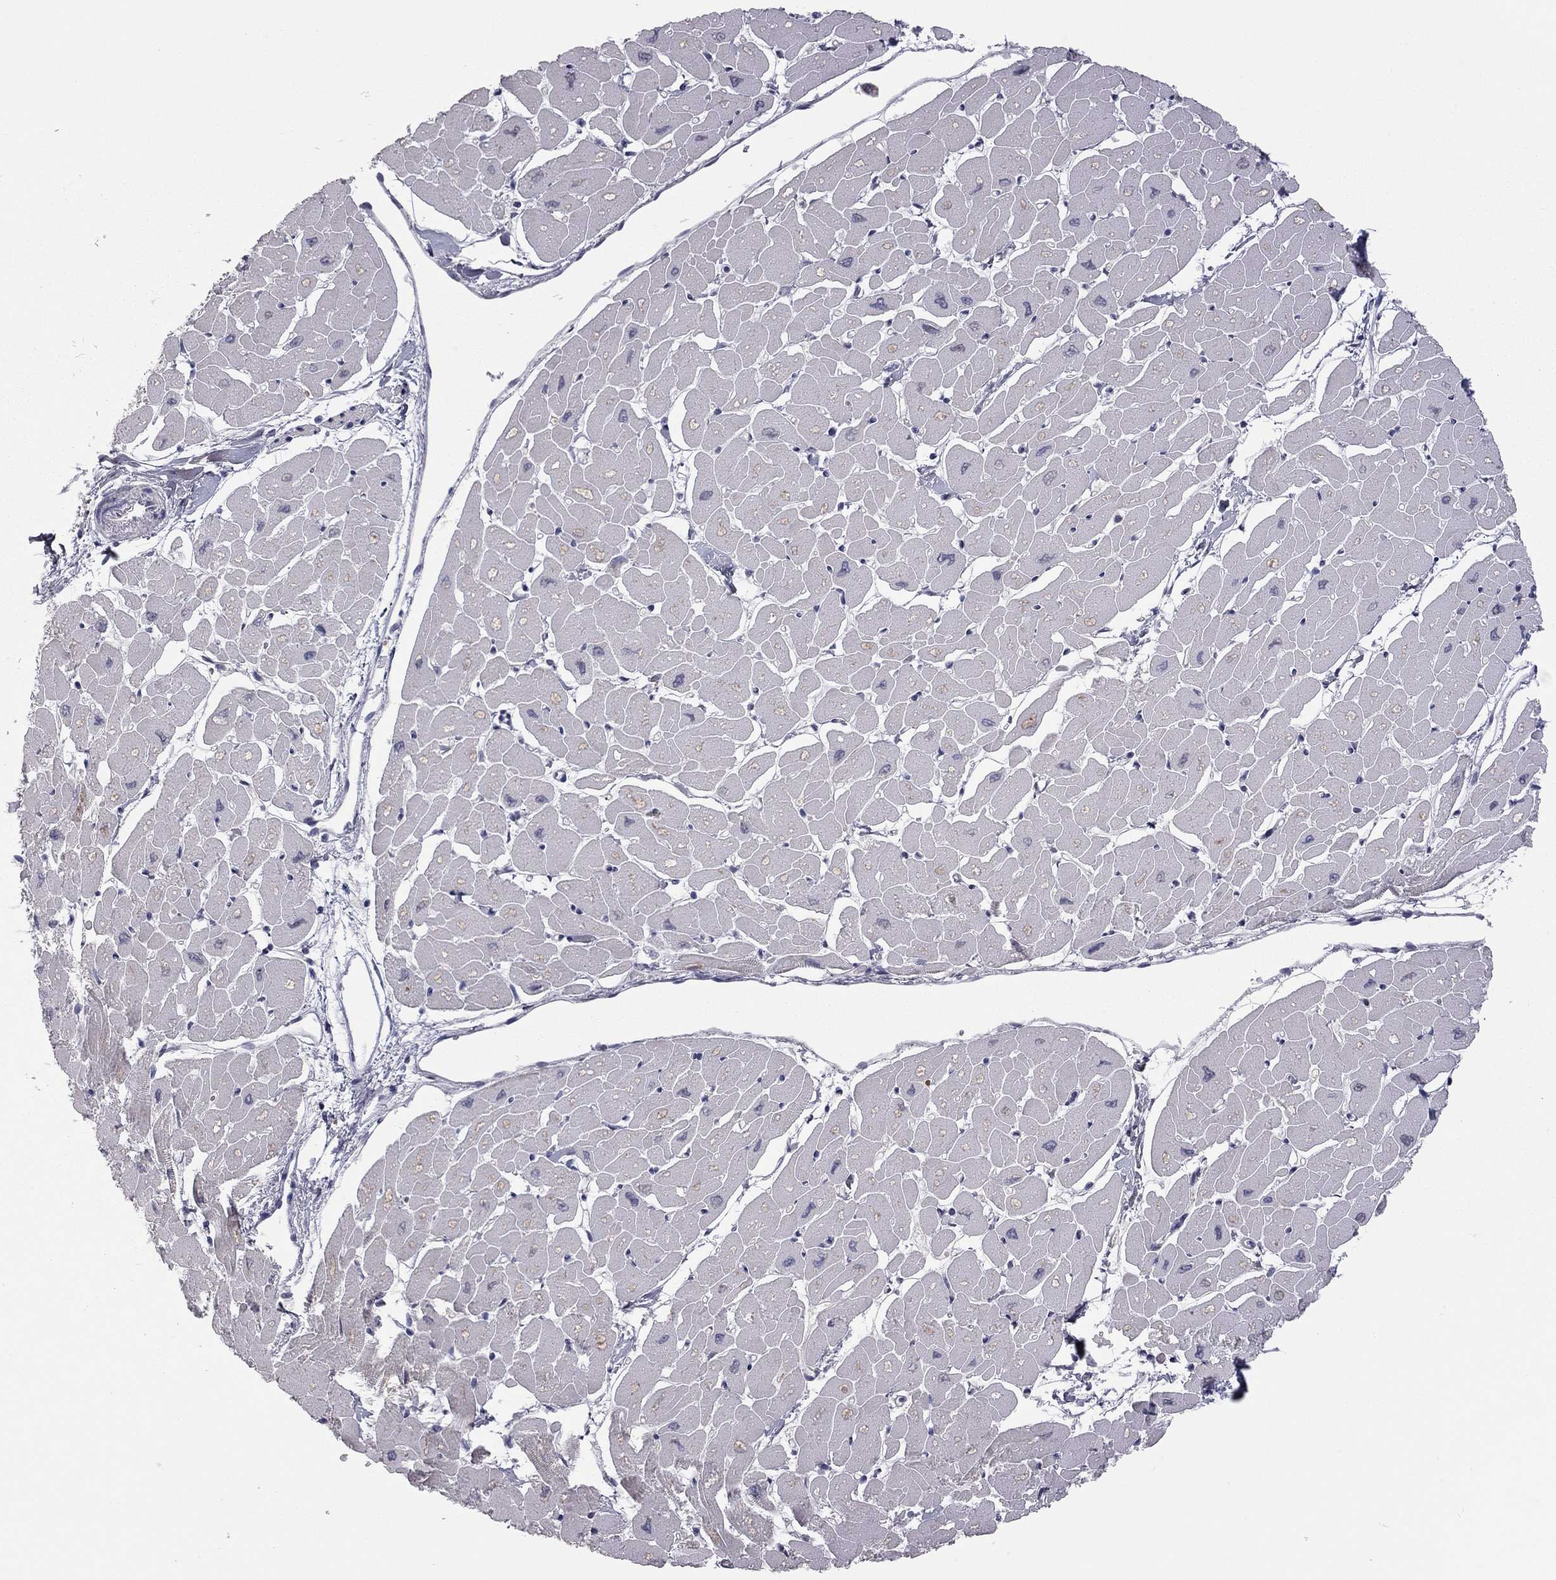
{"staining": {"intensity": "moderate", "quantity": "<25%", "location": "cytoplasmic/membranous"}, "tissue": "heart muscle", "cell_type": "Cardiomyocytes", "image_type": "normal", "snomed": [{"axis": "morphology", "description": "Normal tissue, NOS"}, {"axis": "topography", "description": "Heart"}], "caption": "Moderate cytoplasmic/membranous expression is identified in approximately <25% of cardiomyocytes in benign heart muscle.", "gene": "MC3R", "patient": {"sex": "male", "age": 57}}